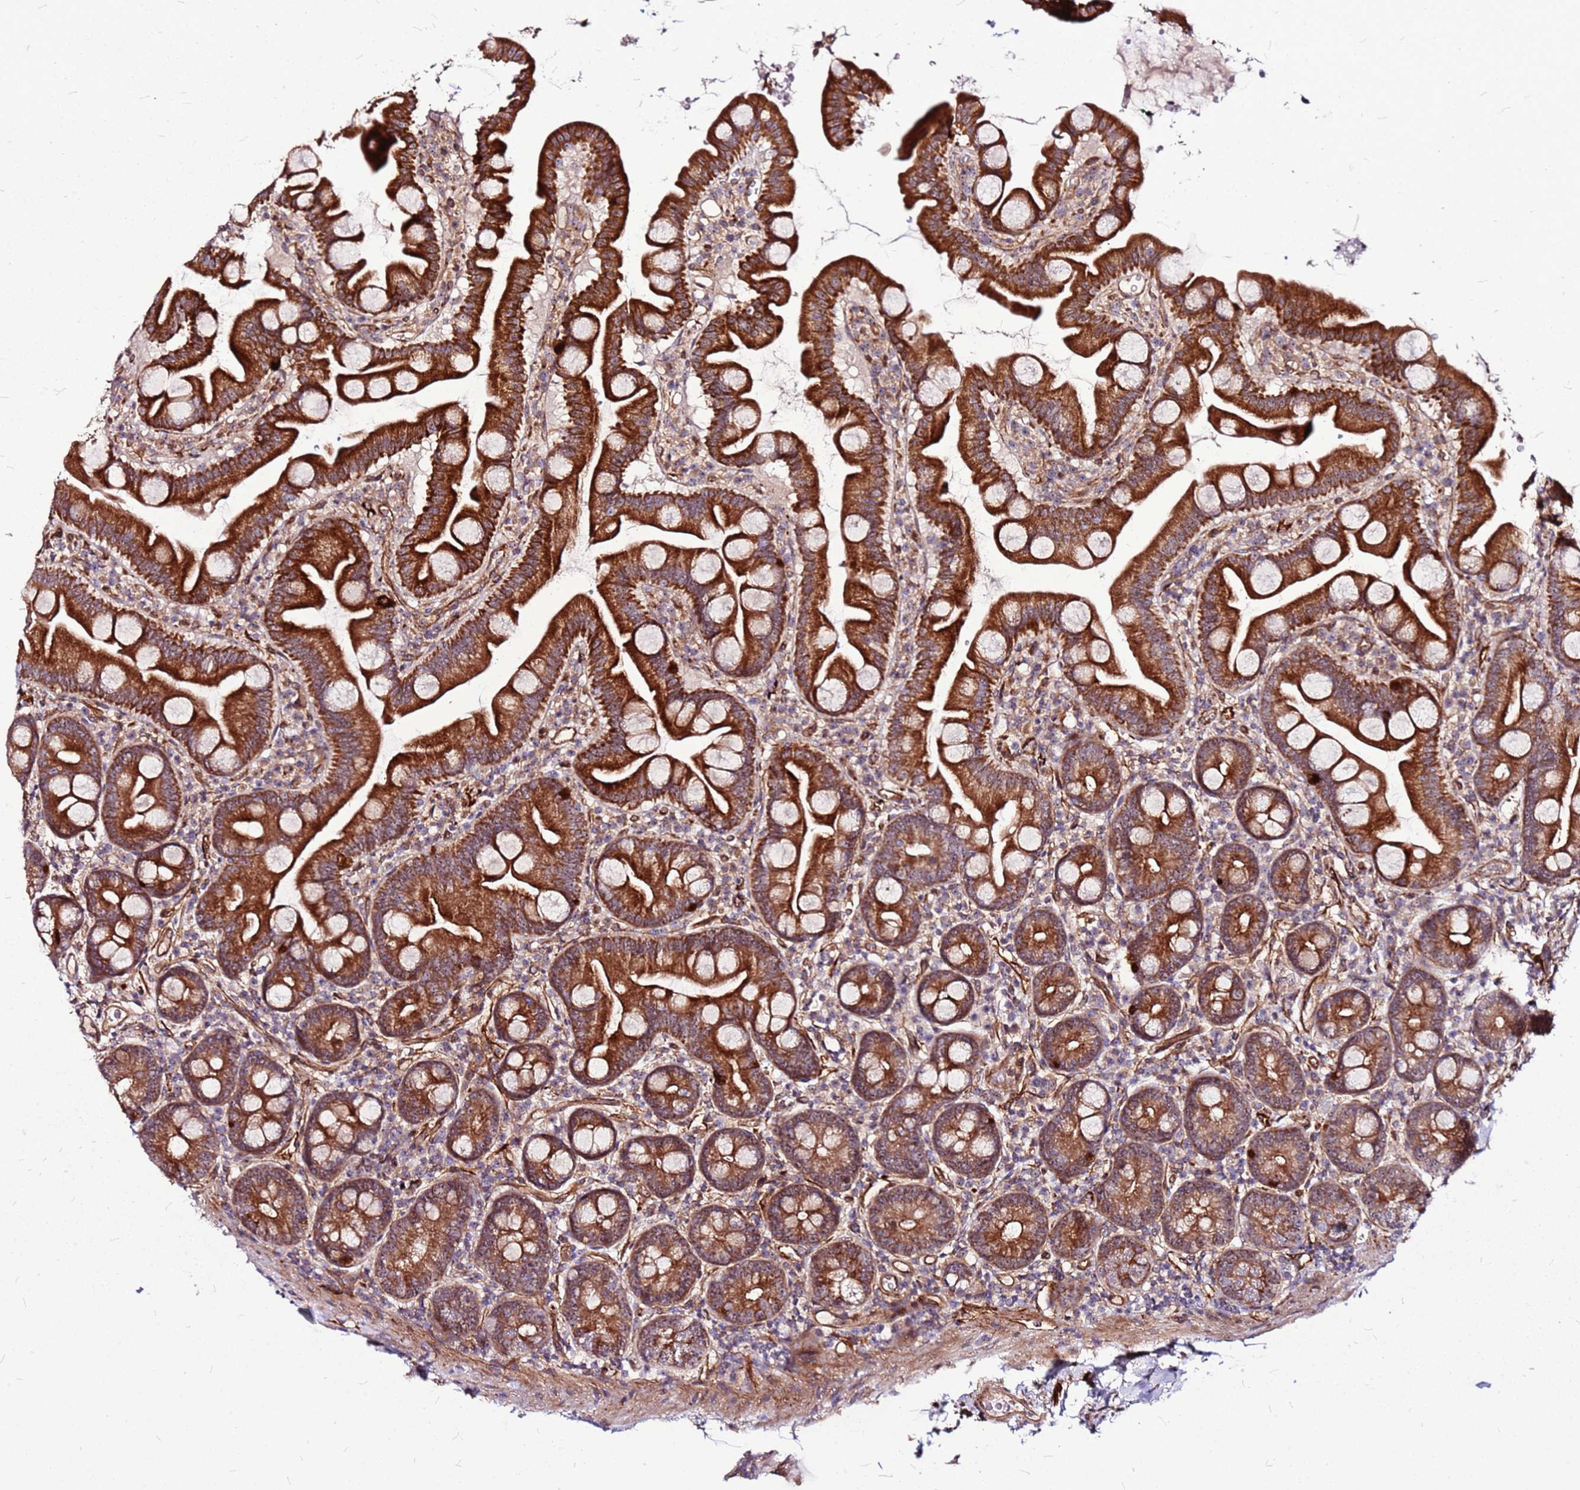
{"staining": {"intensity": "strong", "quantity": ">75%", "location": "cytoplasmic/membranous"}, "tissue": "small intestine", "cell_type": "Glandular cells", "image_type": "normal", "snomed": [{"axis": "morphology", "description": "Normal tissue, NOS"}, {"axis": "topography", "description": "Small intestine"}], "caption": "IHC of benign small intestine reveals high levels of strong cytoplasmic/membranous positivity in approximately >75% of glandular cells. Using DAB (3,3'-diaminobenzidine) (brown) and hematoxylin (blue) stains, captured at high magnification using brightfield microscopy.", "gene": "TOPAZ1", "patient": {"sex": "female", "age": 68}}